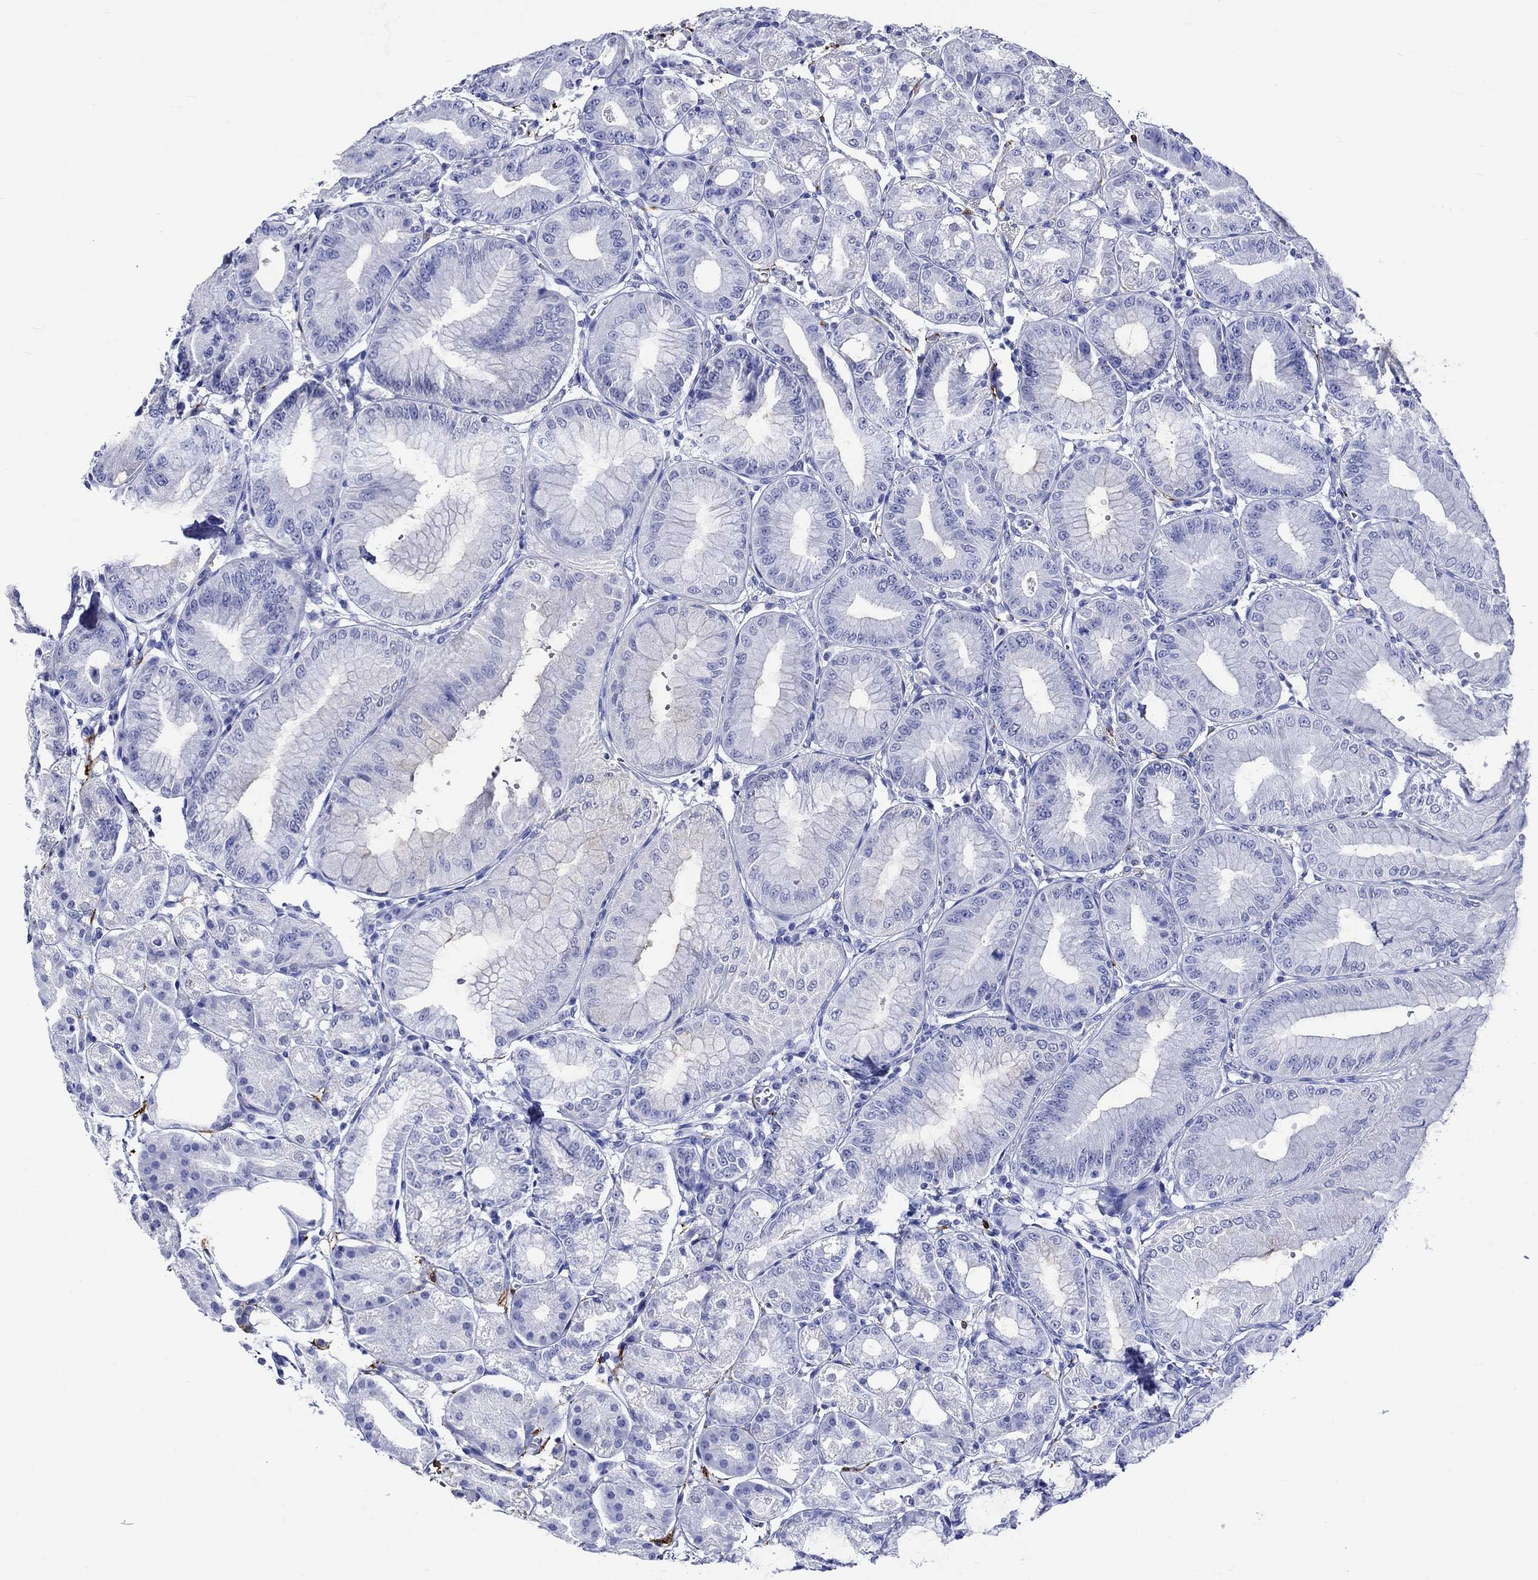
{"staining": {"intensity": "negative", "quantity": "none", "location": "none"}, "tissue": "stomach", "cell_type": "Glandular cells", "image_type": "normal", "snomed": [{"axis": "morphology", "description": "Normal tissue, NOS"}, {"axis": "topography", "description": "Stomach"}], "caption": "Stomach stained for a protein using IHC displays no staining glandular cells.", "gene": "CRYAB", "patient": {"sex": "male", "age": 71}}